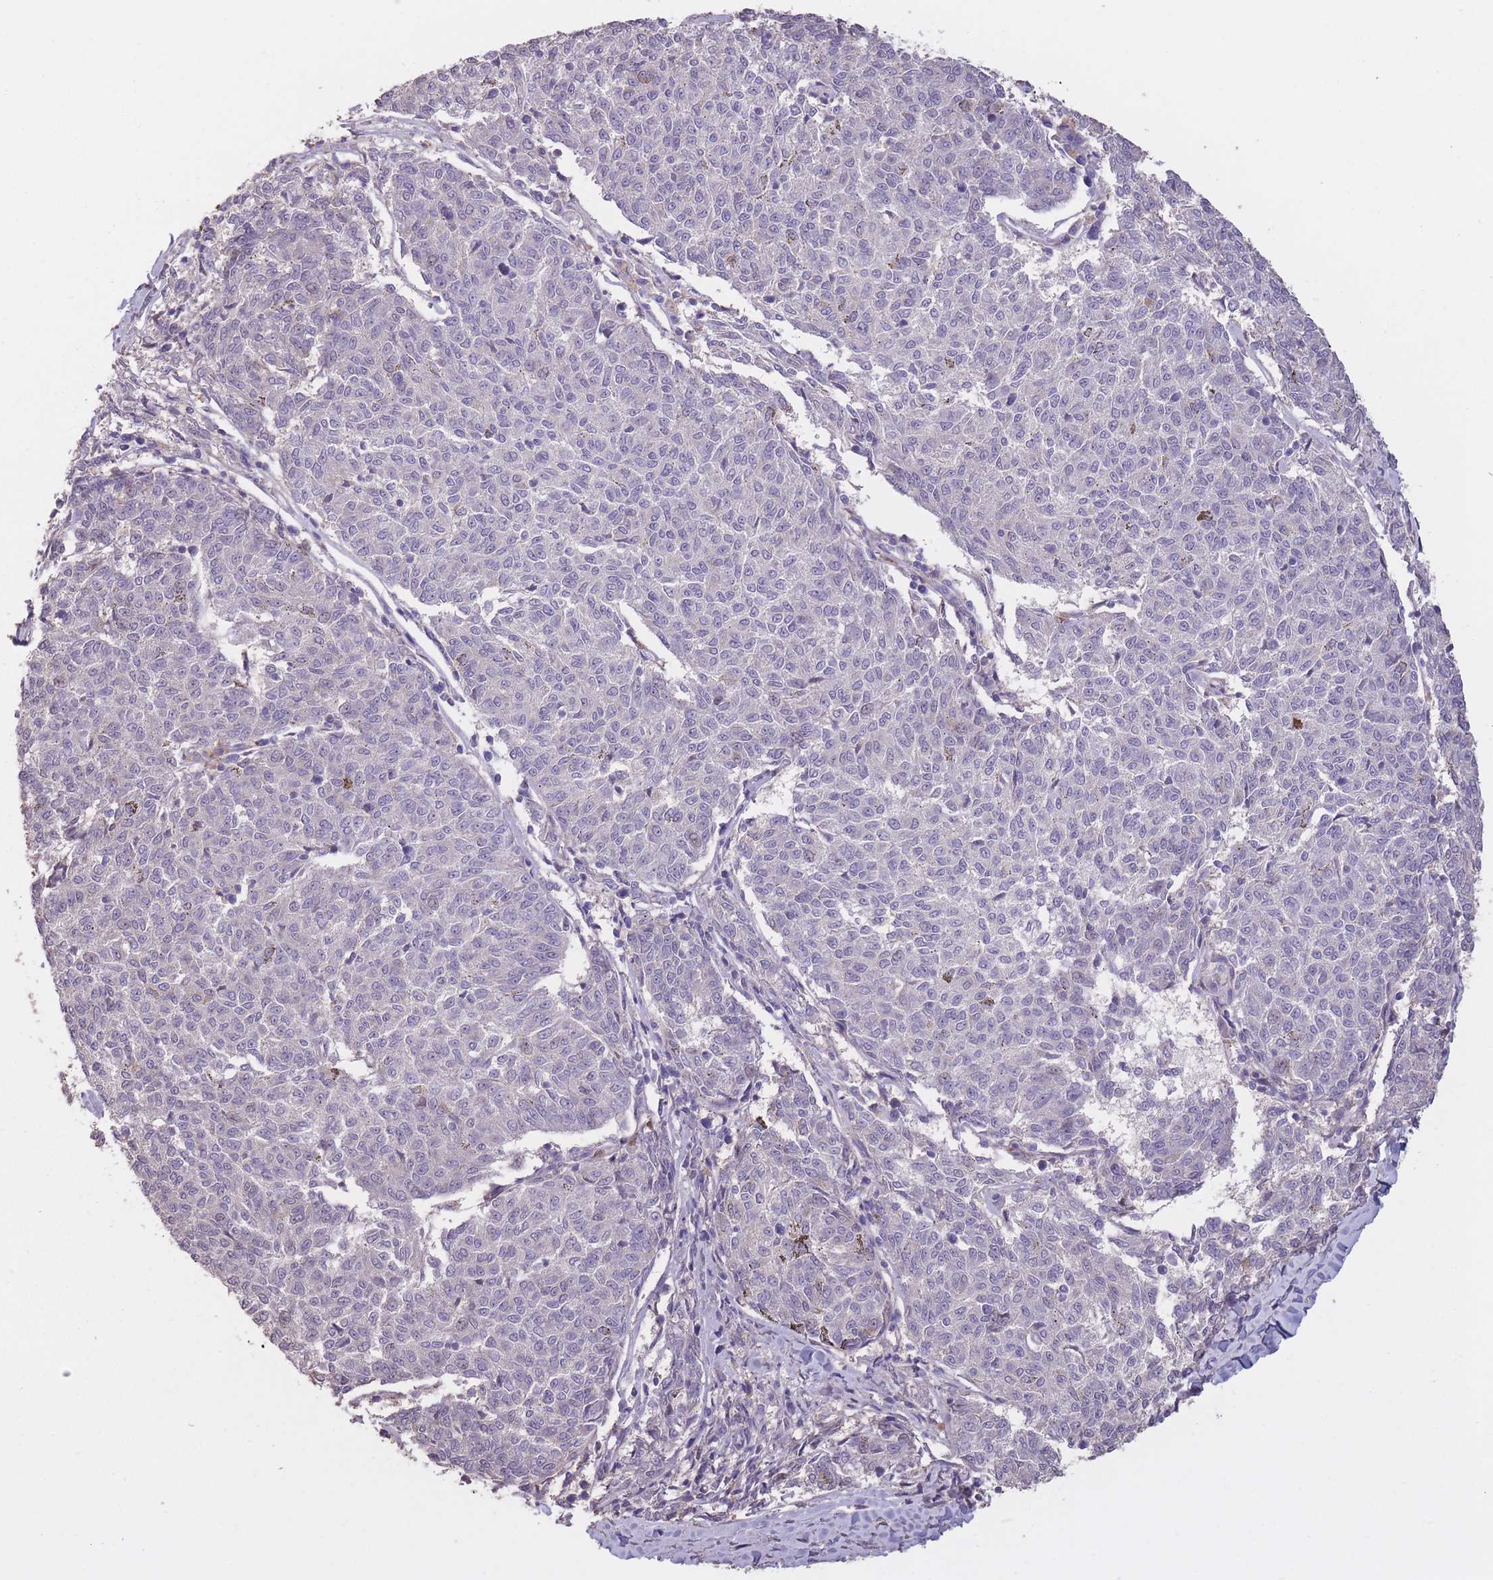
{"staining": {"intensity": "negative", "quantity": "none", "location": "none"}, "tissue": "melanoma", "cell_type": "Tumor cells", "image_type": "cancer", "snomed": [{"axis": "morphology", "description": "Malignant melanoma, NOS"}, {"axis": "topography", "description": "Skin"}], "caption": "The image exhibits no staining of tumor cells in malignant melanoma.", "gene": "RSPH10B", "patient": {"sex": "female", "age": 72}}